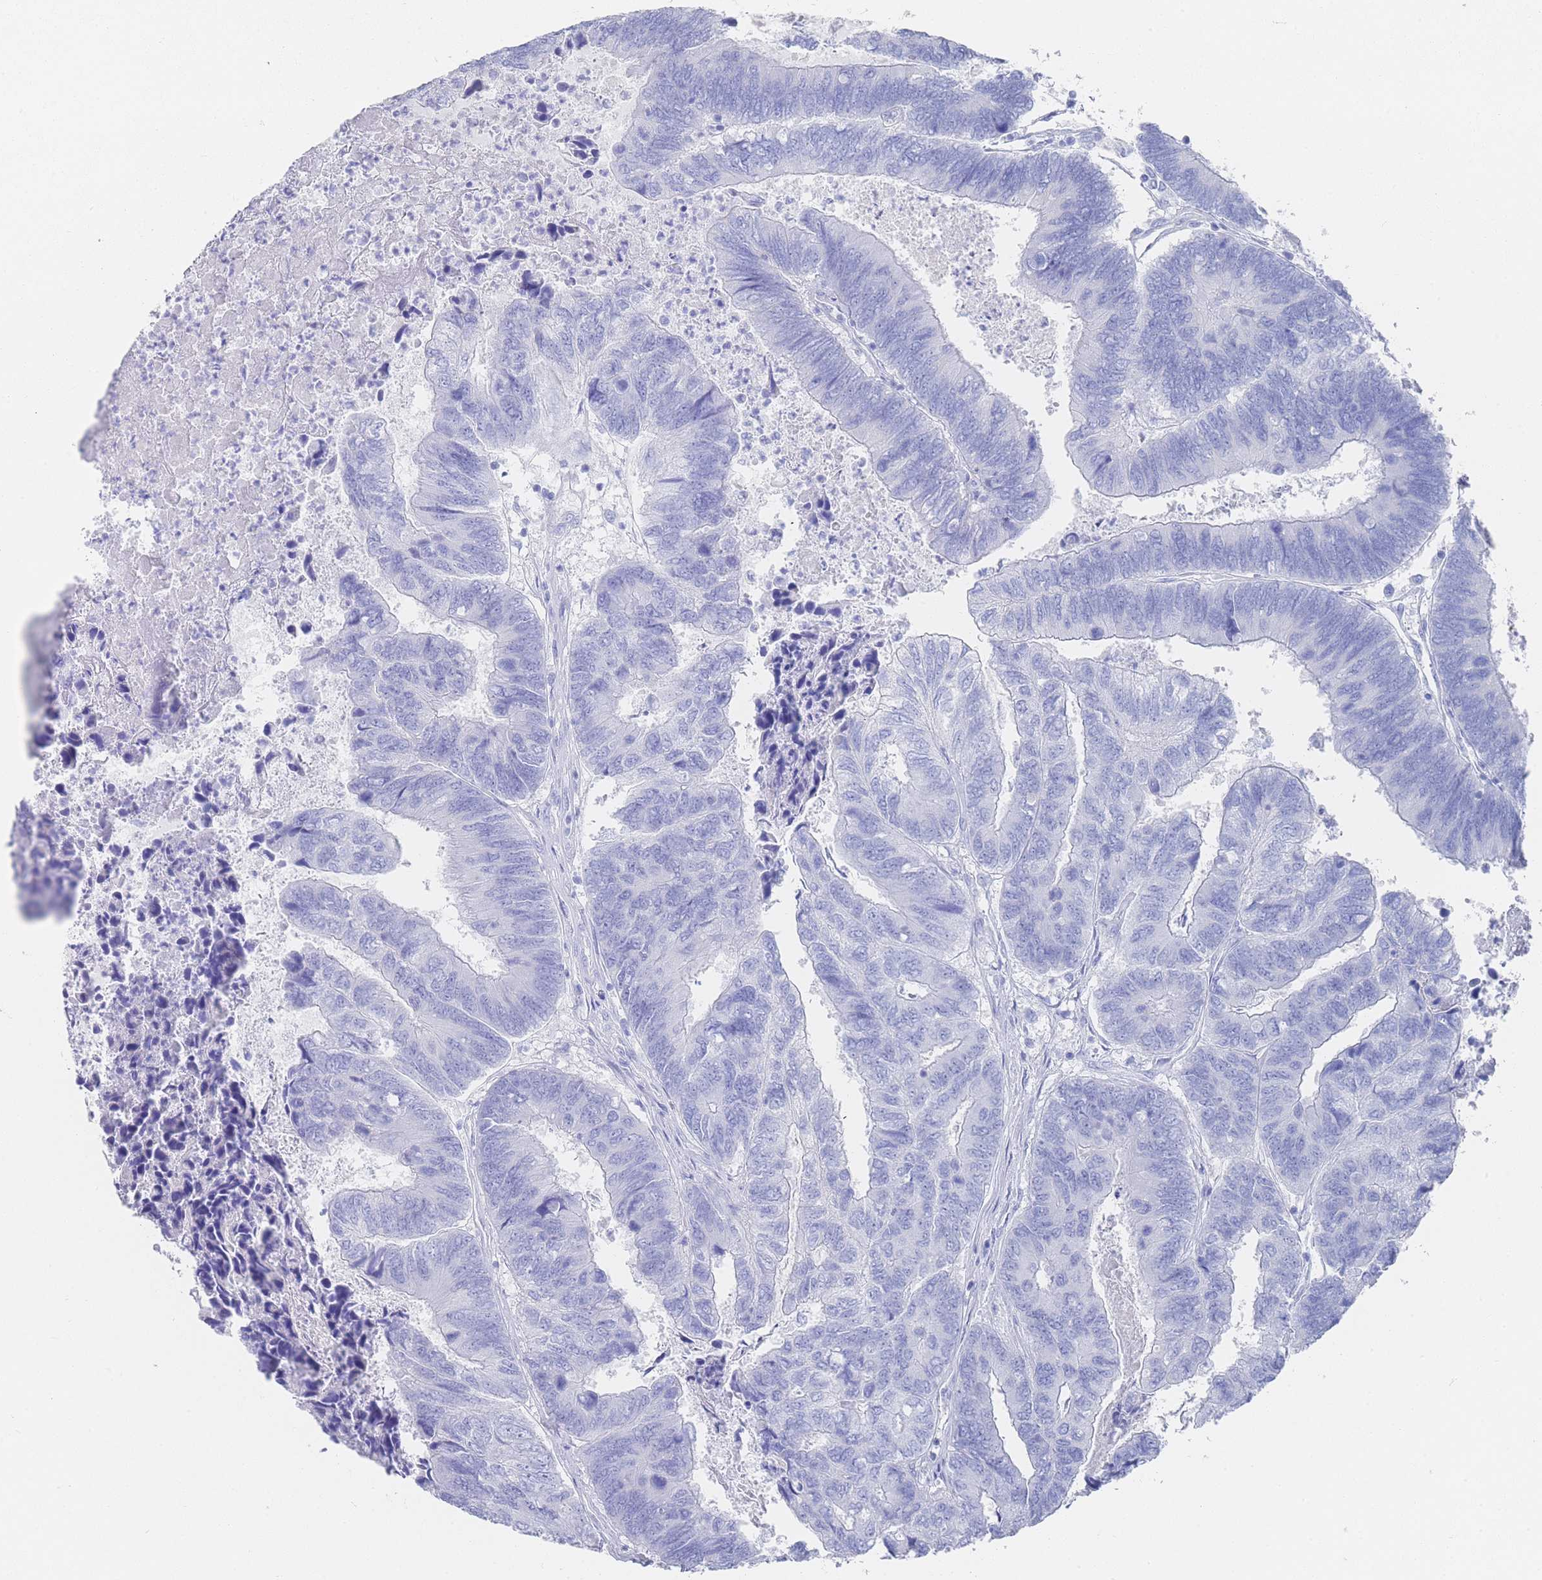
{"staining": {"intensity": "negative", "quantity": "none", "location": "none"}, "tissue": "colorectal cancer", "cell_type": "Tumor cells", "image_type": "cancer", "snomed": [{"axis": "morphology", "description": "Adenocarcinoma, NOS"}, {"axis": "topography", "description": "Colon"}], "caption": "IHC histopathology image of neoplastic tissue: colorectal adenocarcinoma stained with DAB (3,3'-diaminobenzidine) reveals no significant protein expression in tumor cells.", "gene": "LRRC37A", "patient": {"sex": "female", "age": 67}}